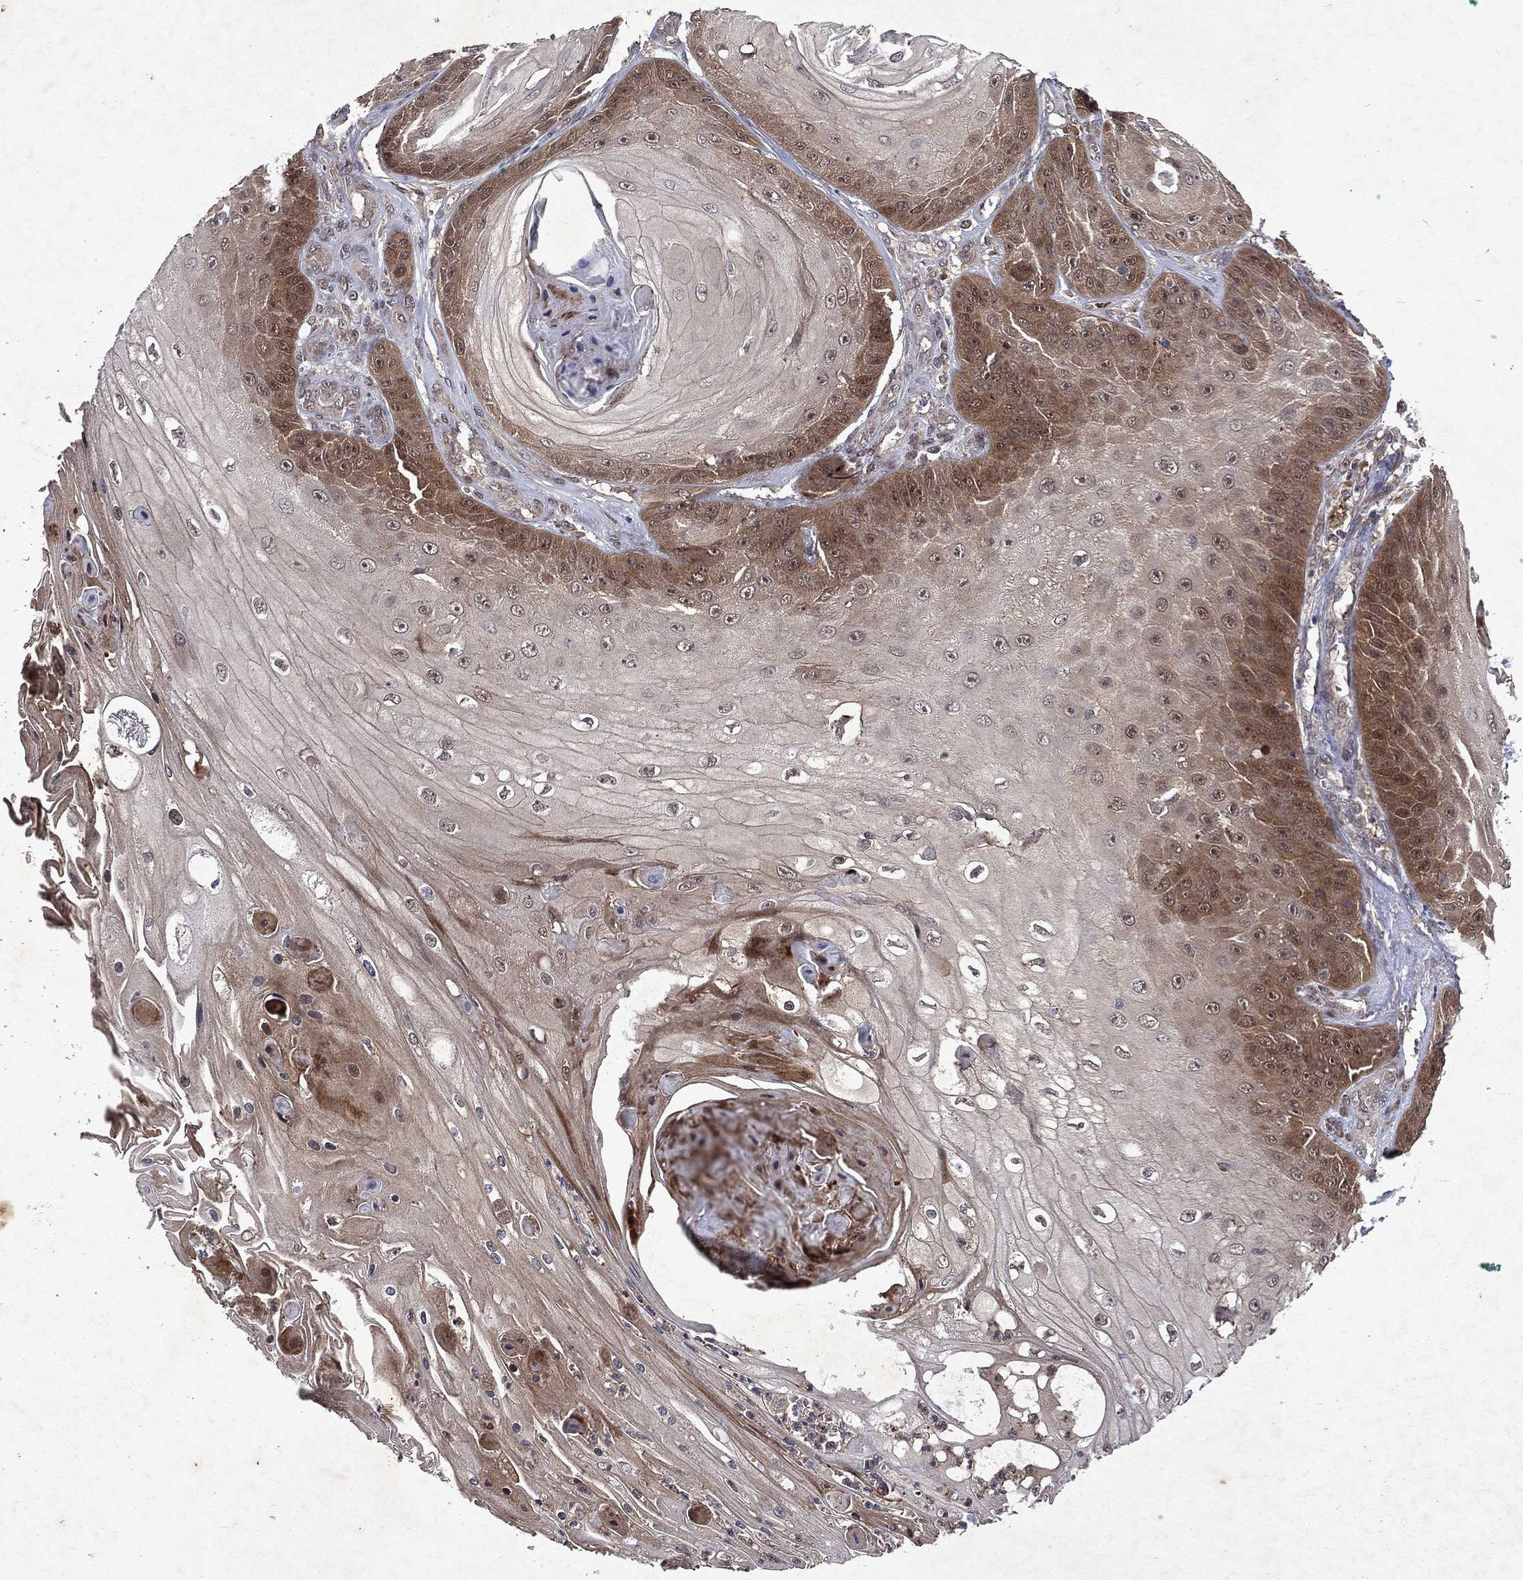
{"staining": {"intensity": "moderate", "quantity": "<25%", "location": "cytoplasmic/membranous"}, "tissue": "skin cancer", "cell_type": "Tumor cells", "image_type": "cancer", "snomed": [{"axis": "morphology", "description": "Squamous cell carcinoma, NOS"}, {"axis": "topography", "description": "Skin"}], "caption": "An immunohistochemistry micrograph of neoplastic tissue is shown. Protein staining in brown highlights moderate cytoplasmic/membranous positivity in skin cancer (squamous cell carcinoma) within tumor cells.", "gene": "MTAP", "patient": {"sex": "male", "age": 70}}